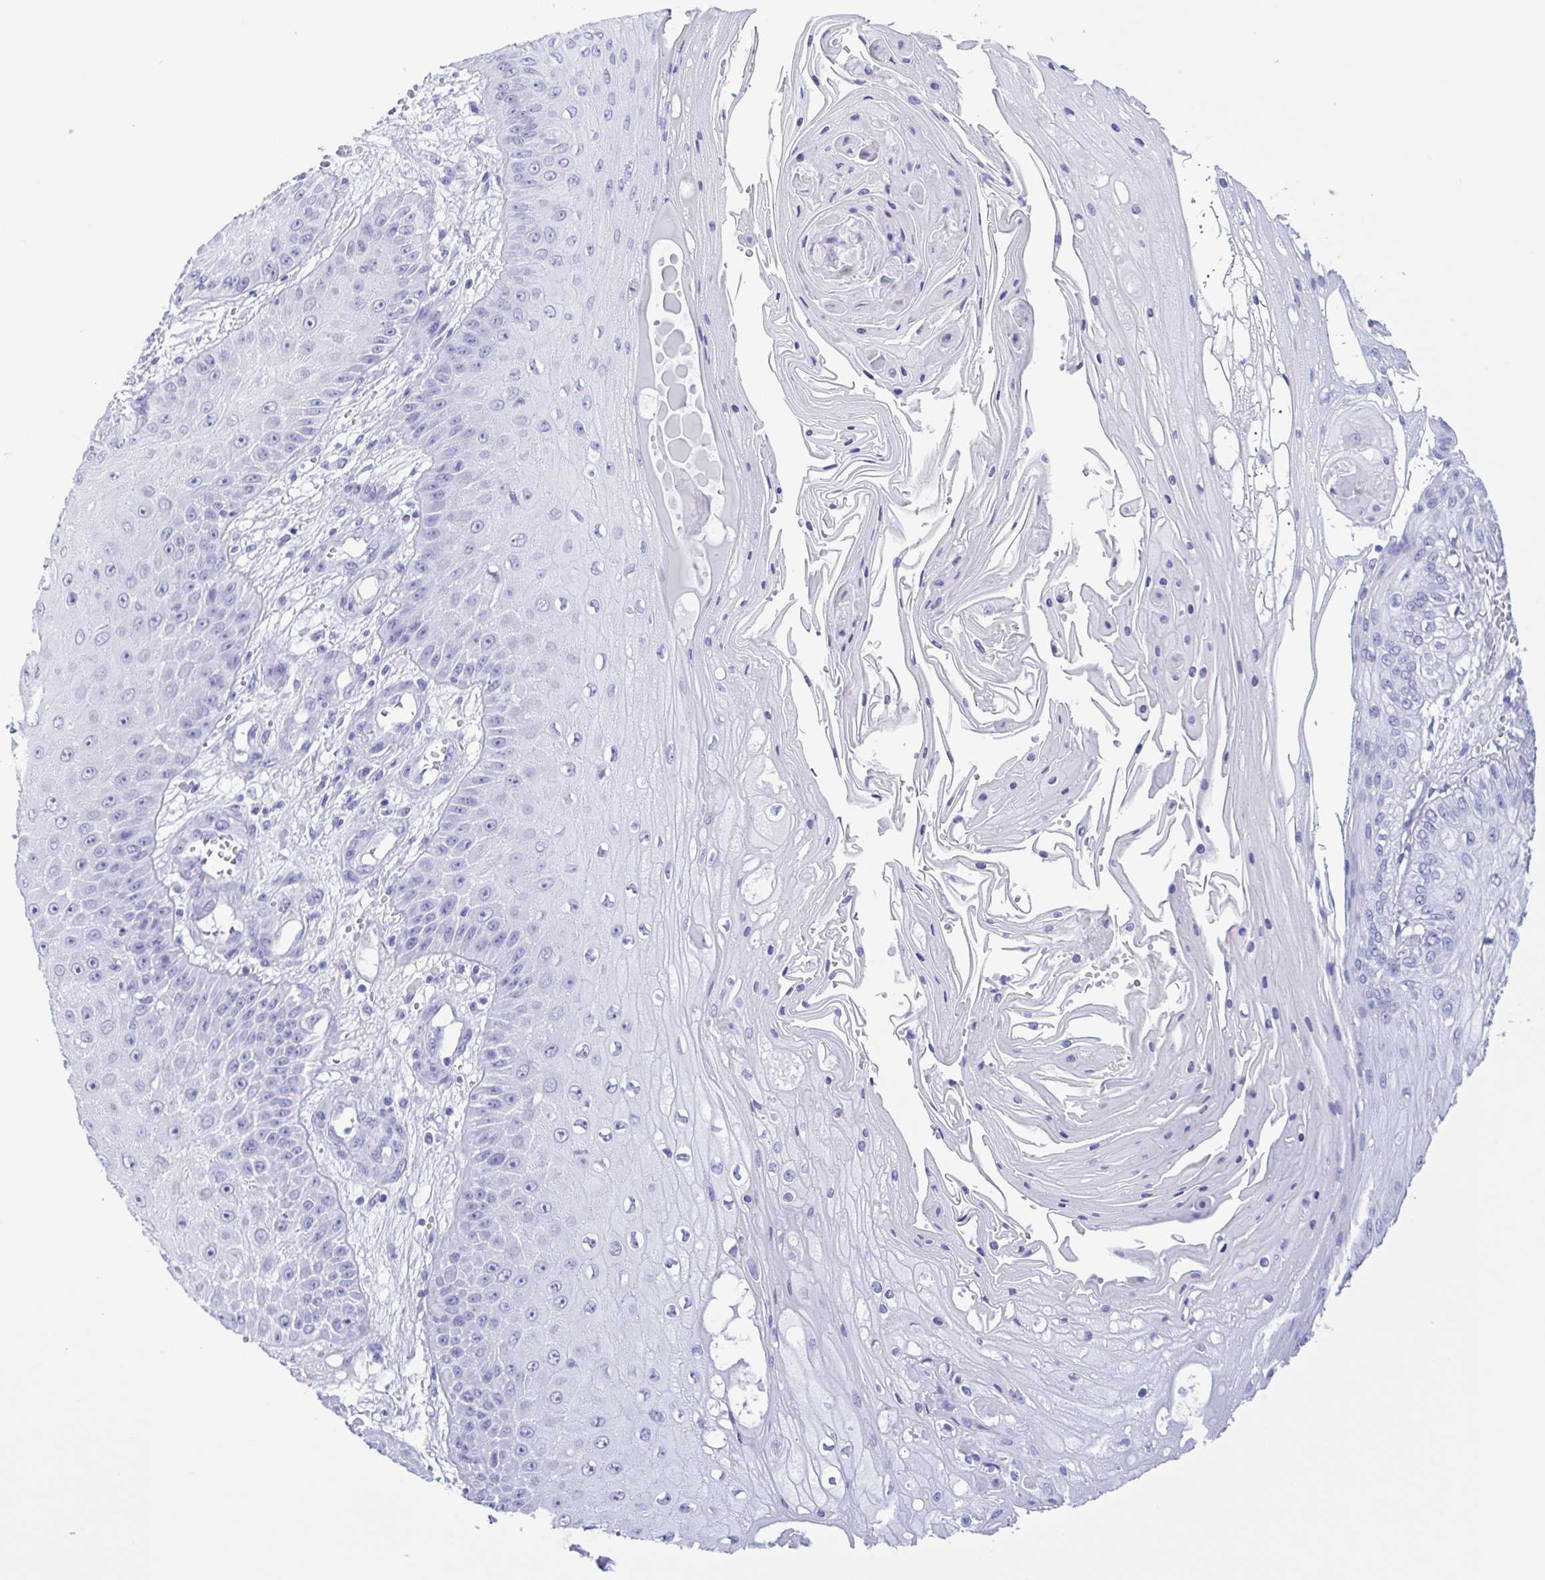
{"staining": {"intensity": "negative", "quantity": "none", "location": "none"}, "tissue": "skin cancer", "cell_type": "Tumor cells", "image_type": "cancer", "snomed": [{"axis": "morphology", "description": "Squamous cell carcinoma, NOS"}, {"axis": "topography", "description": "Skin"}], "caption": "High power microscopy photomicrograph of an immunohistochemistry (IHC) micrograph of skin cancer (squamous cell carcinoma), revealing no significant staining in tumor cells.", "gene": "TSPY2", "patient": {"sex": "male", "age": 70}}